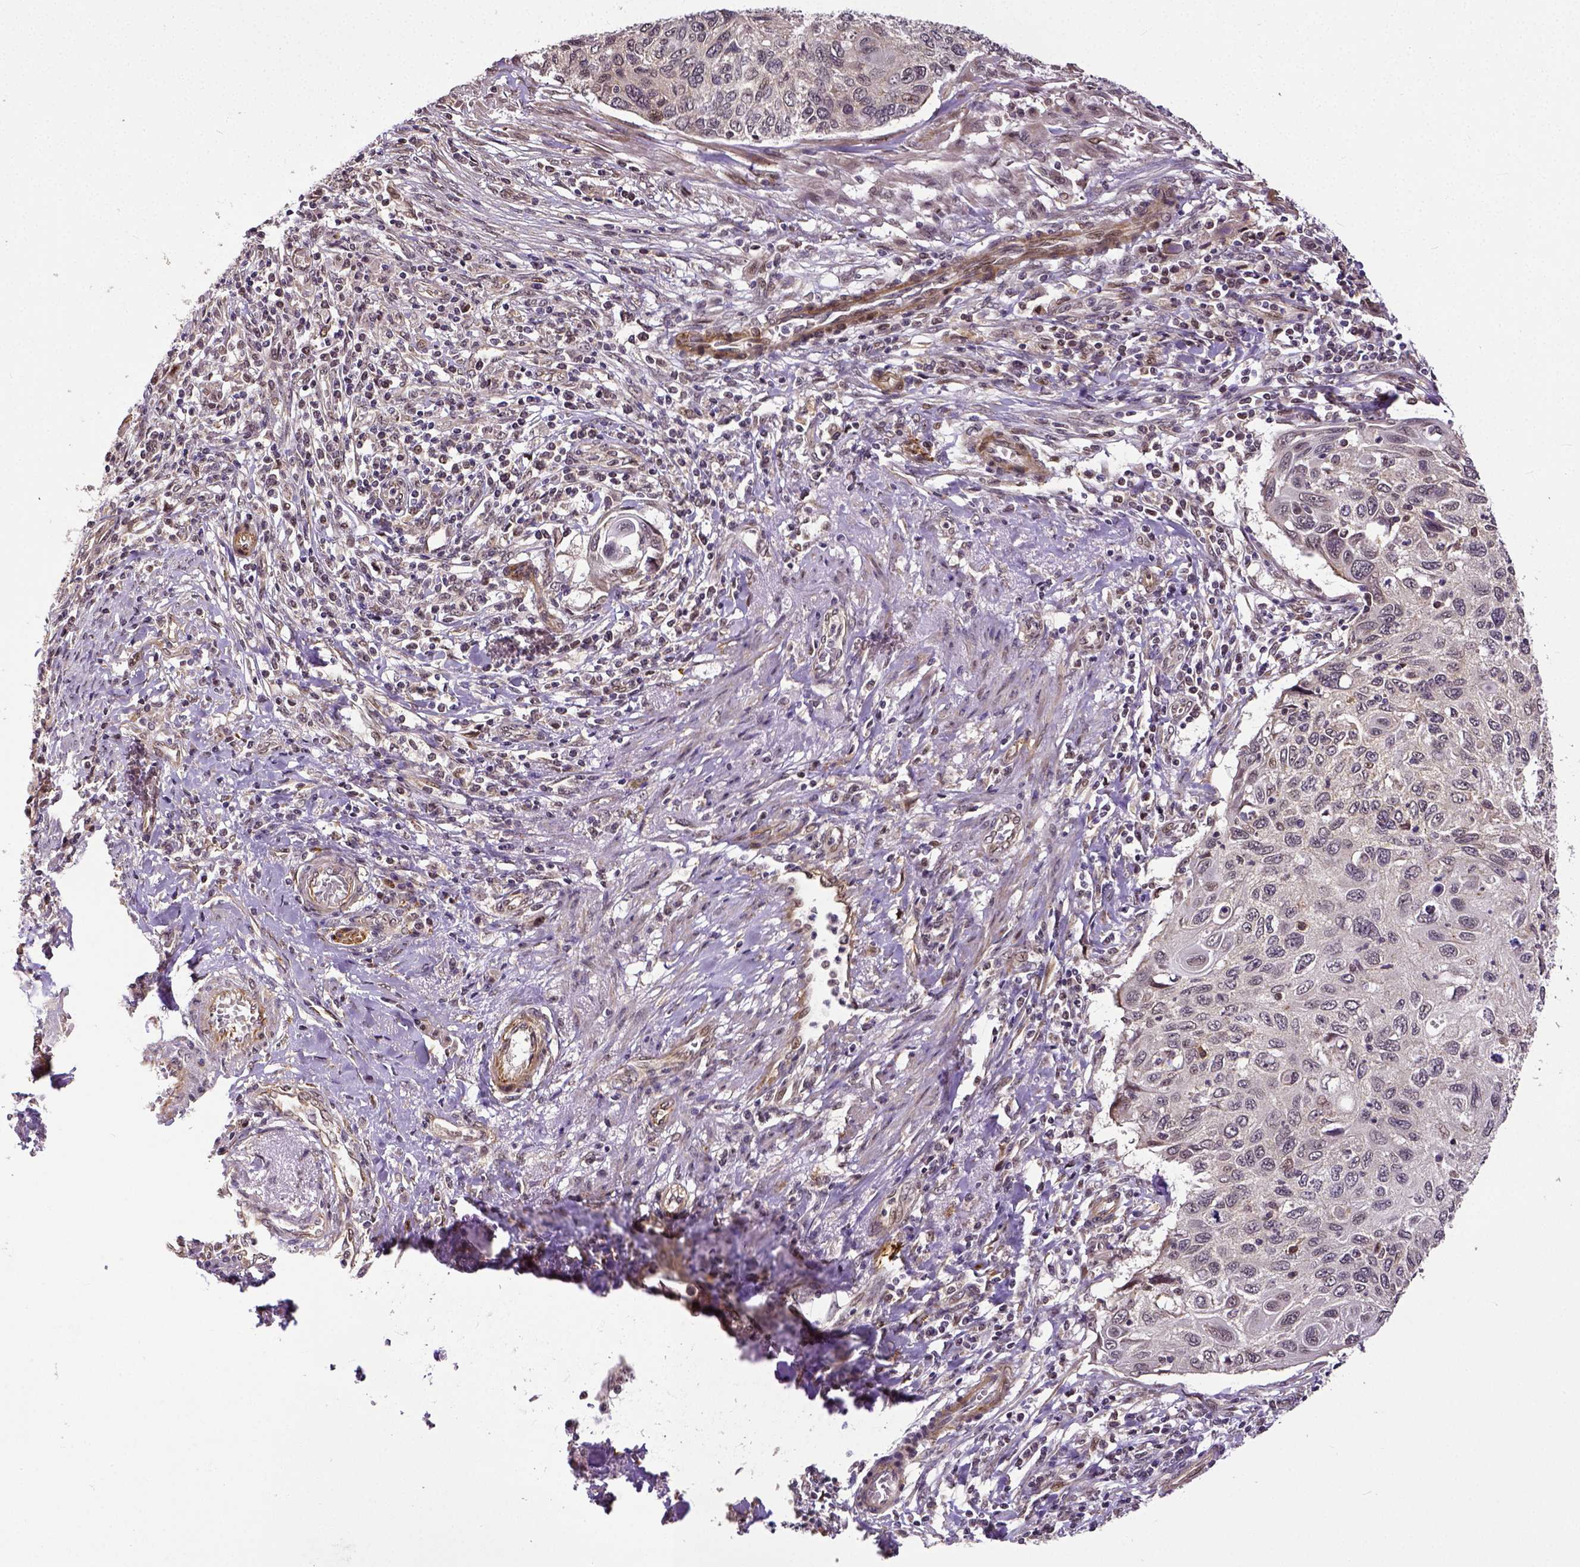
{"staining": {"intensity": "negative", "quantity": "none", "location": "none"}, "tissue": "cervical cancer", "cell_type": "Tumor cells", "image_type": "cancer", "snomed": [{"axis": "morphology", "description": "Squamous cell carcinoma, NOS"}, {"axis": "topography", "description": "Cervix"}], "caption": "Tumor cells show no significant positivity in squamous cell carcinoma (cervical).", "gene": "DICER1", "patient": {"sex": "female", "age": 70}}